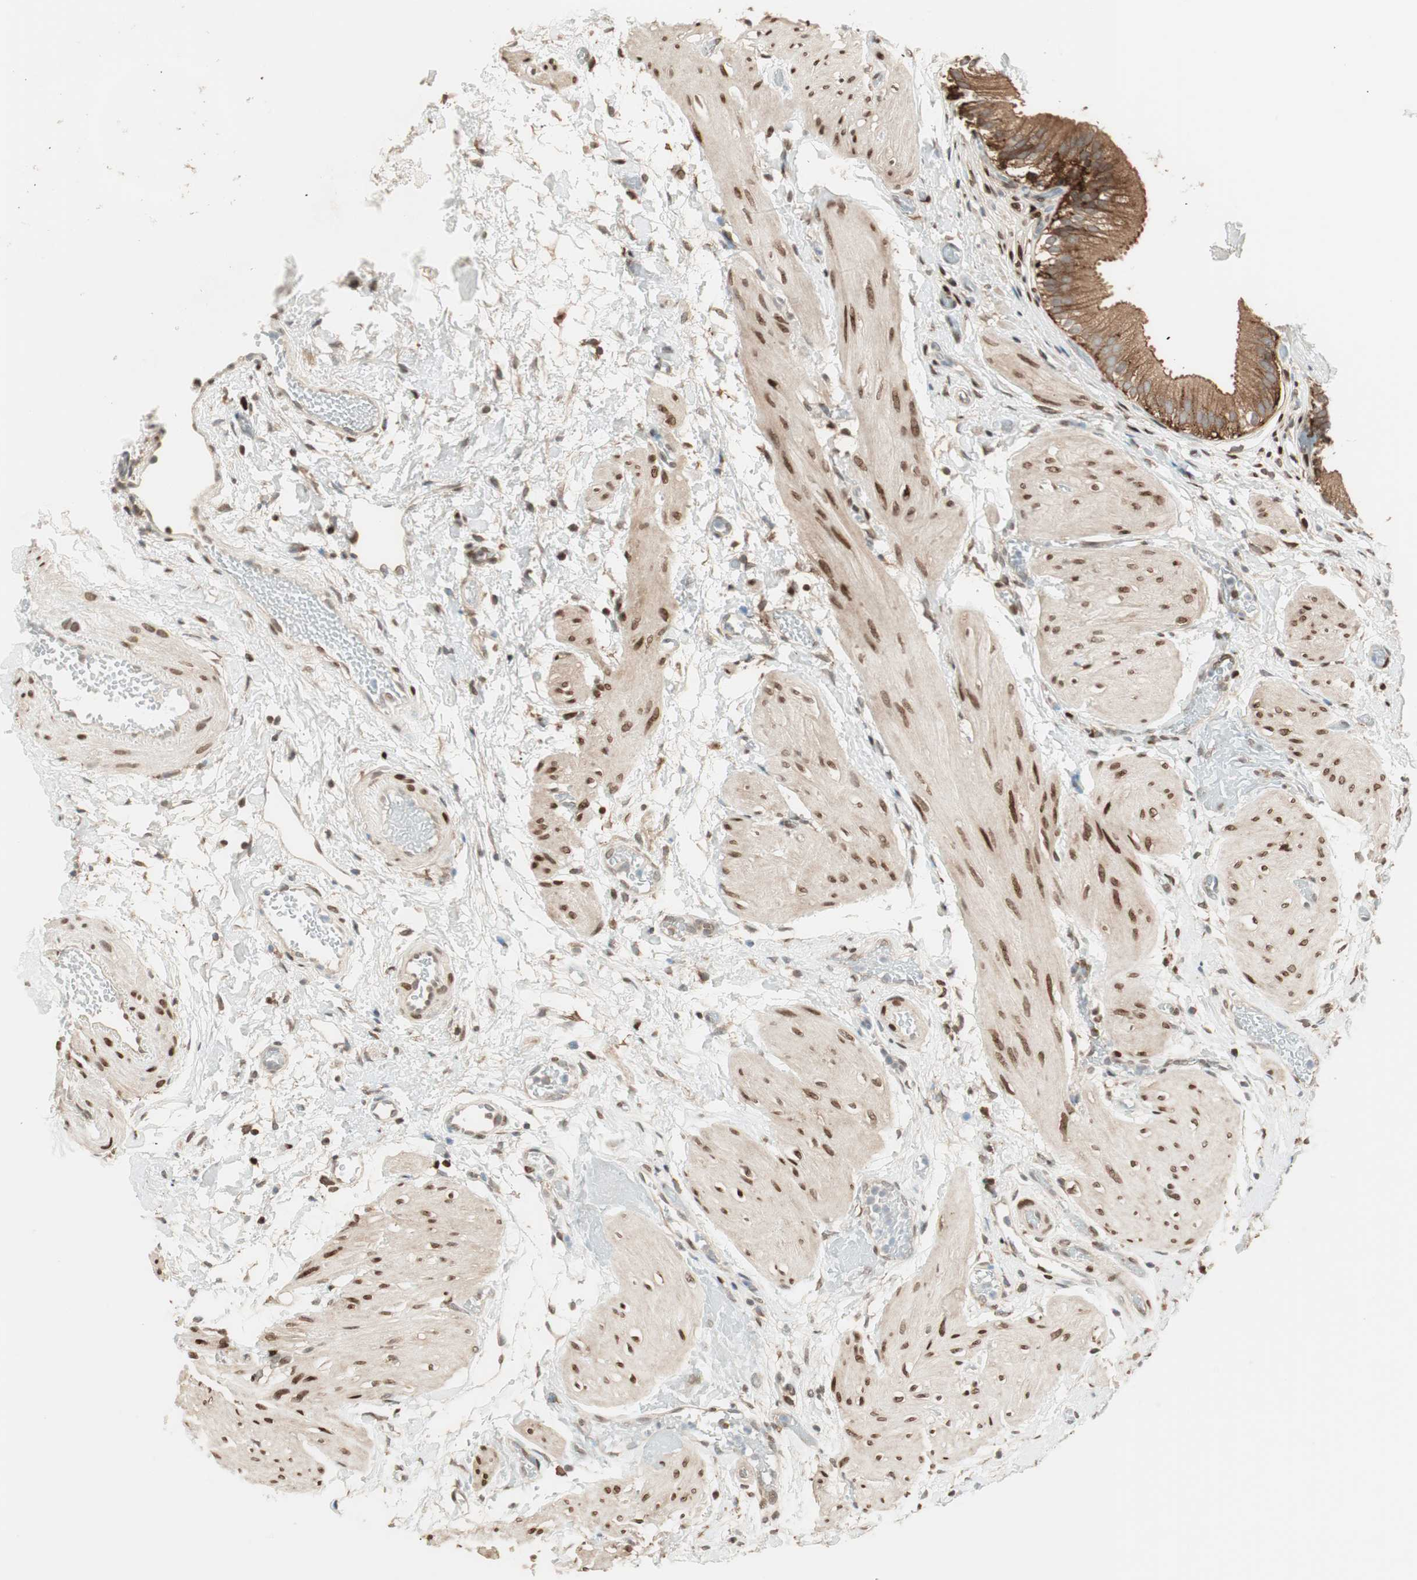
{"staining": {"intensity": "strong", "quantity": ">75%", "location": "cytoplasmic/membranous"}, "tissue": "gallbladder", "cell_type": "Glandular cells", "image_type": "normal", "snomed": [{"axis": "morphology", "description": "Normal tissue, NOS"}, {"axis": "topography", "description": "Gallbladder"}], "caption": "Brown immunohistochemical staining in normal human gallbladder shows strong cytoplasmic/membranous staining in approximately >75% of glandular cells. (DAB = brown stain, brightfield microscopy at high magnification).", "gene": "BIN1", "patient": {"sex": "male", "age": 65}}